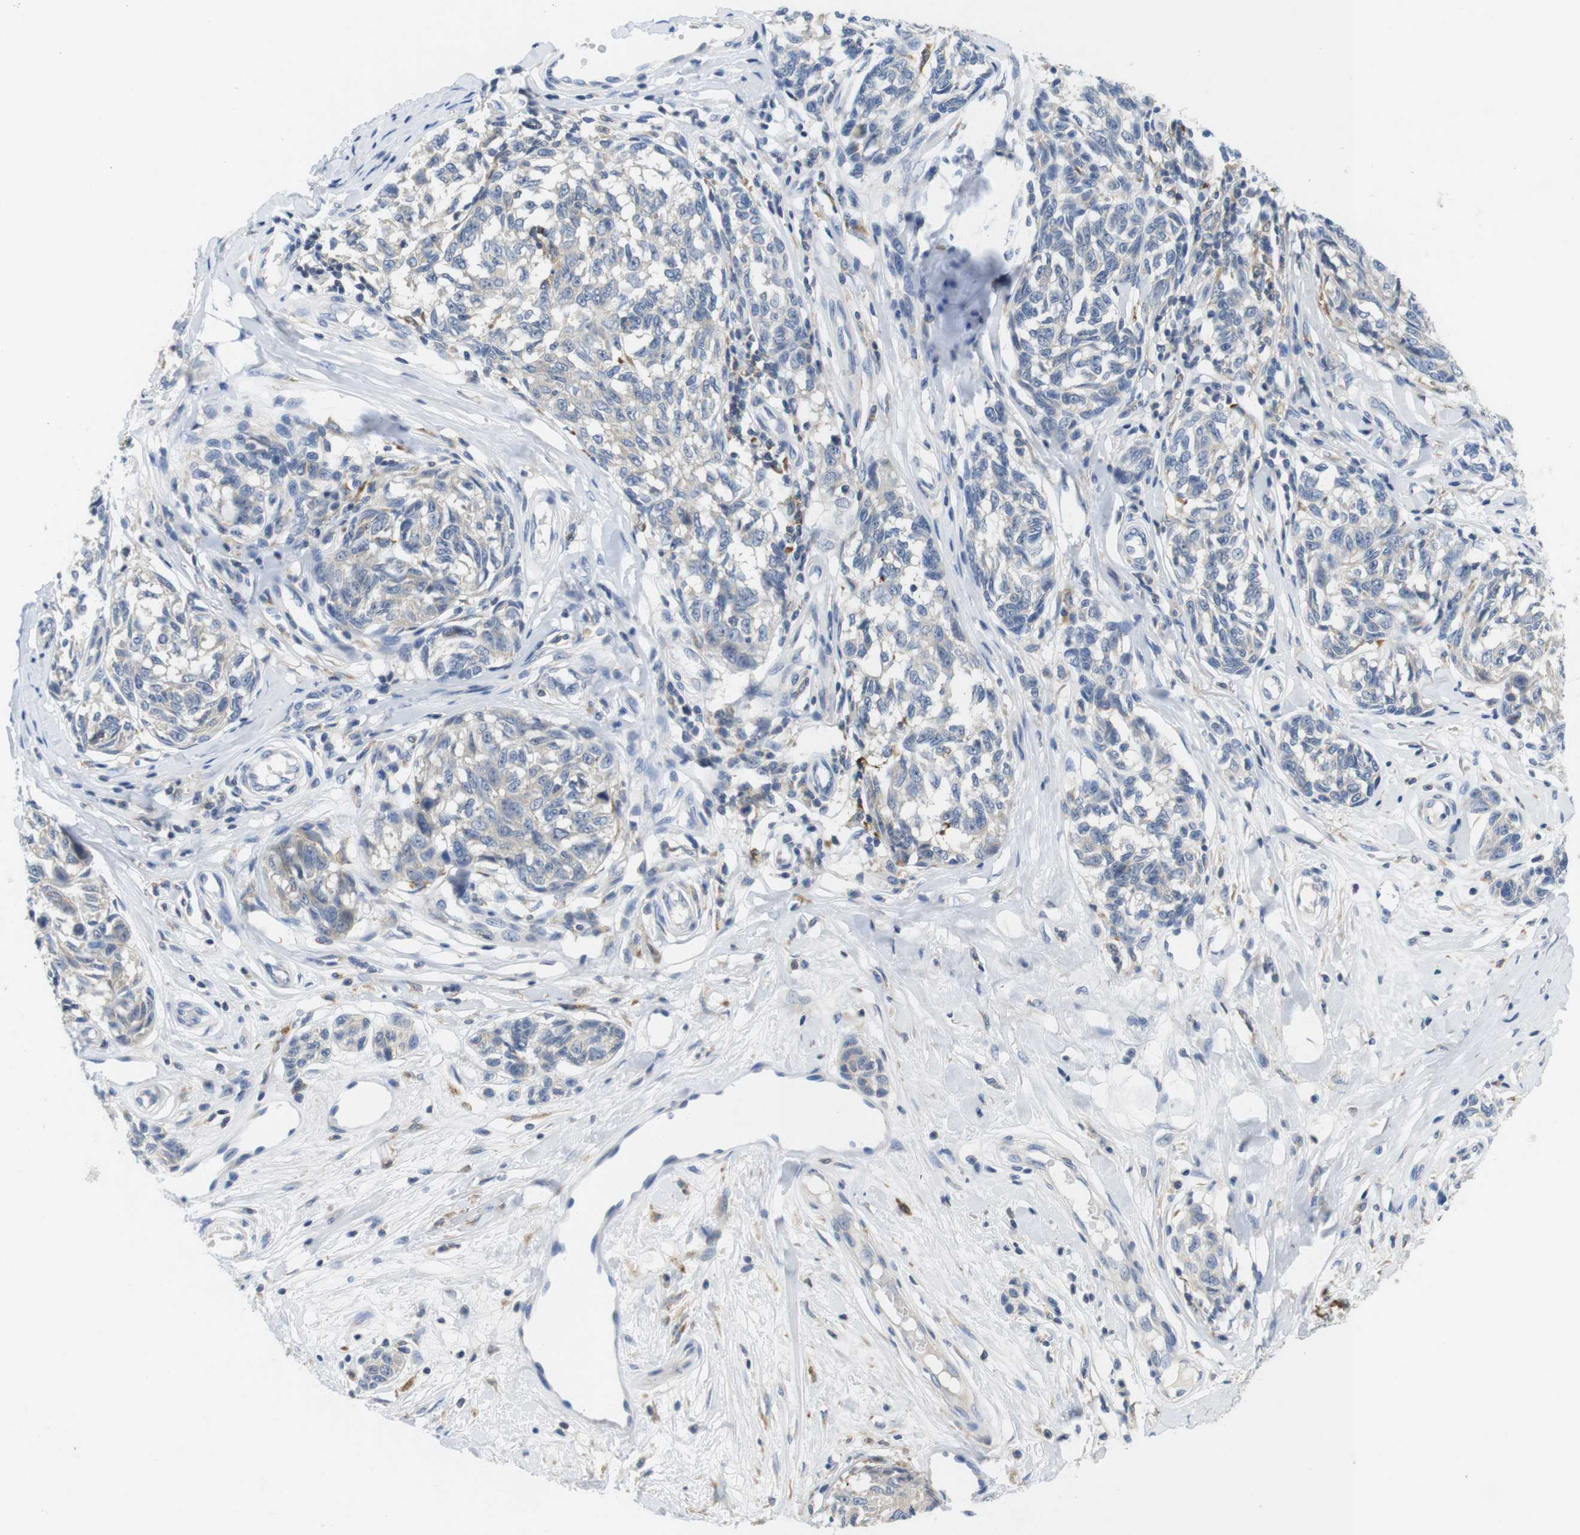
{"staining": {"intensity": "negative", "quantity": "none", "location": "none"}, "tissue": "melanoma", "cell_type": "Tumor cells", "image_type": "cancer", "snomed": [{"axis": "morphology", "description": "Malignant melanoma, NOS"}, {"axis": "topography", "description": "Skin"}], "caption": "The immunohistochemistry (IHC) image has no significant staining in tumor cells of malignant melanoma tissue.", "gene": "CNGA2", "patient": {"sex": "female", "age": 64}}